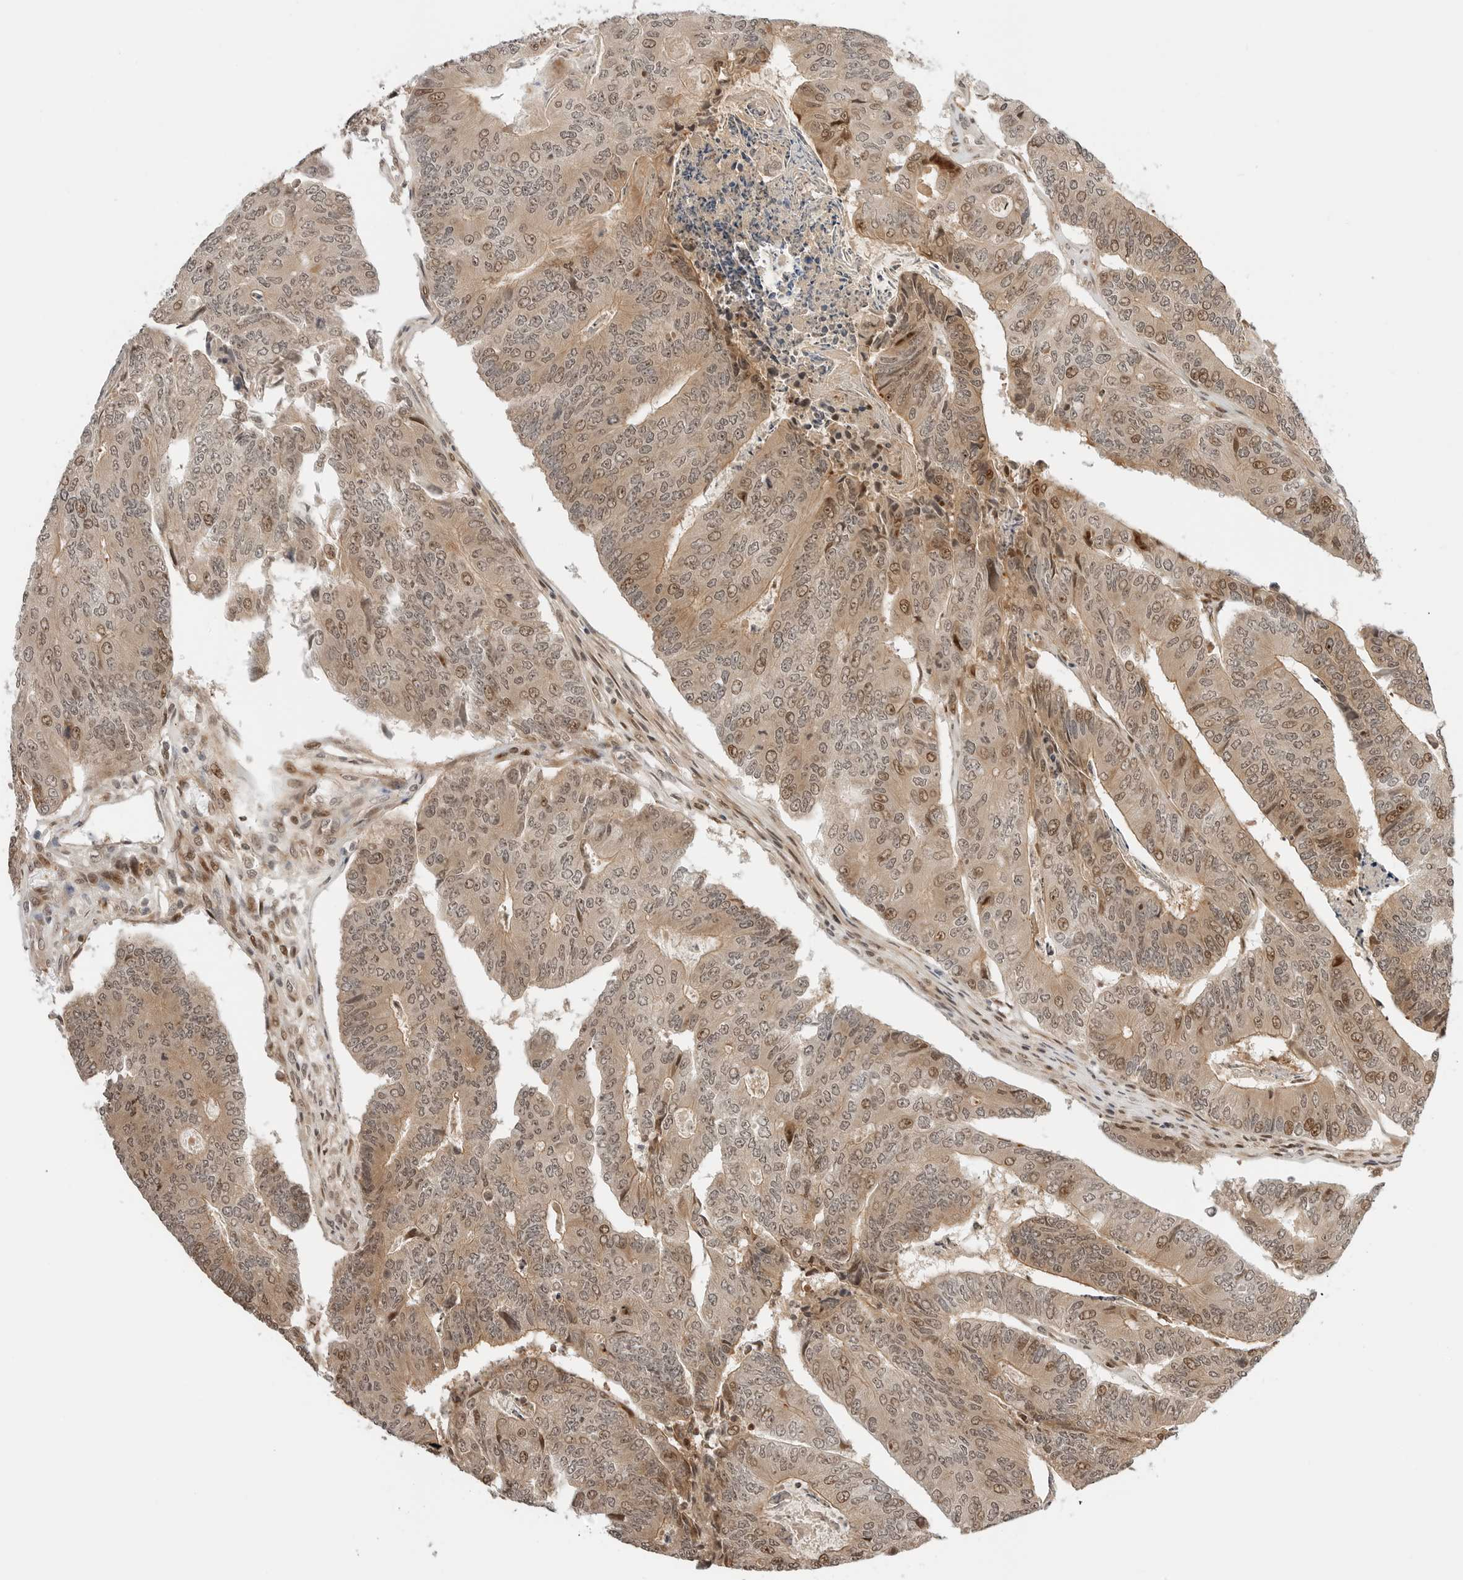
{"staining": {"intensity": "weak", "quantity": ">75%", "location": "cytoplasmic/membranous,nuclear"}, "tissue": "colorectal cancer", "cell_type": "Tumor cells", "image_type": "cancer", "snomed": [{"axis": "morphology", "description": "Adenocarcinoma, NOS"}, {"axis": "topography", "description": "Colon"}], "caption": "Colorectal cancer (adenocarcinoma) was stained to show a protein in brown. There is low levels of weak cytoplasmic/membranous and nuclear expression in about >75% of tumor cells. The staining was performed using DAB to visualize the protein expression in brown, while the nuclei were stained in blue with hematoxylin (Magnification: 20x).", "gene": "GEM", "patient": {"sex": "female", "age": 67}}